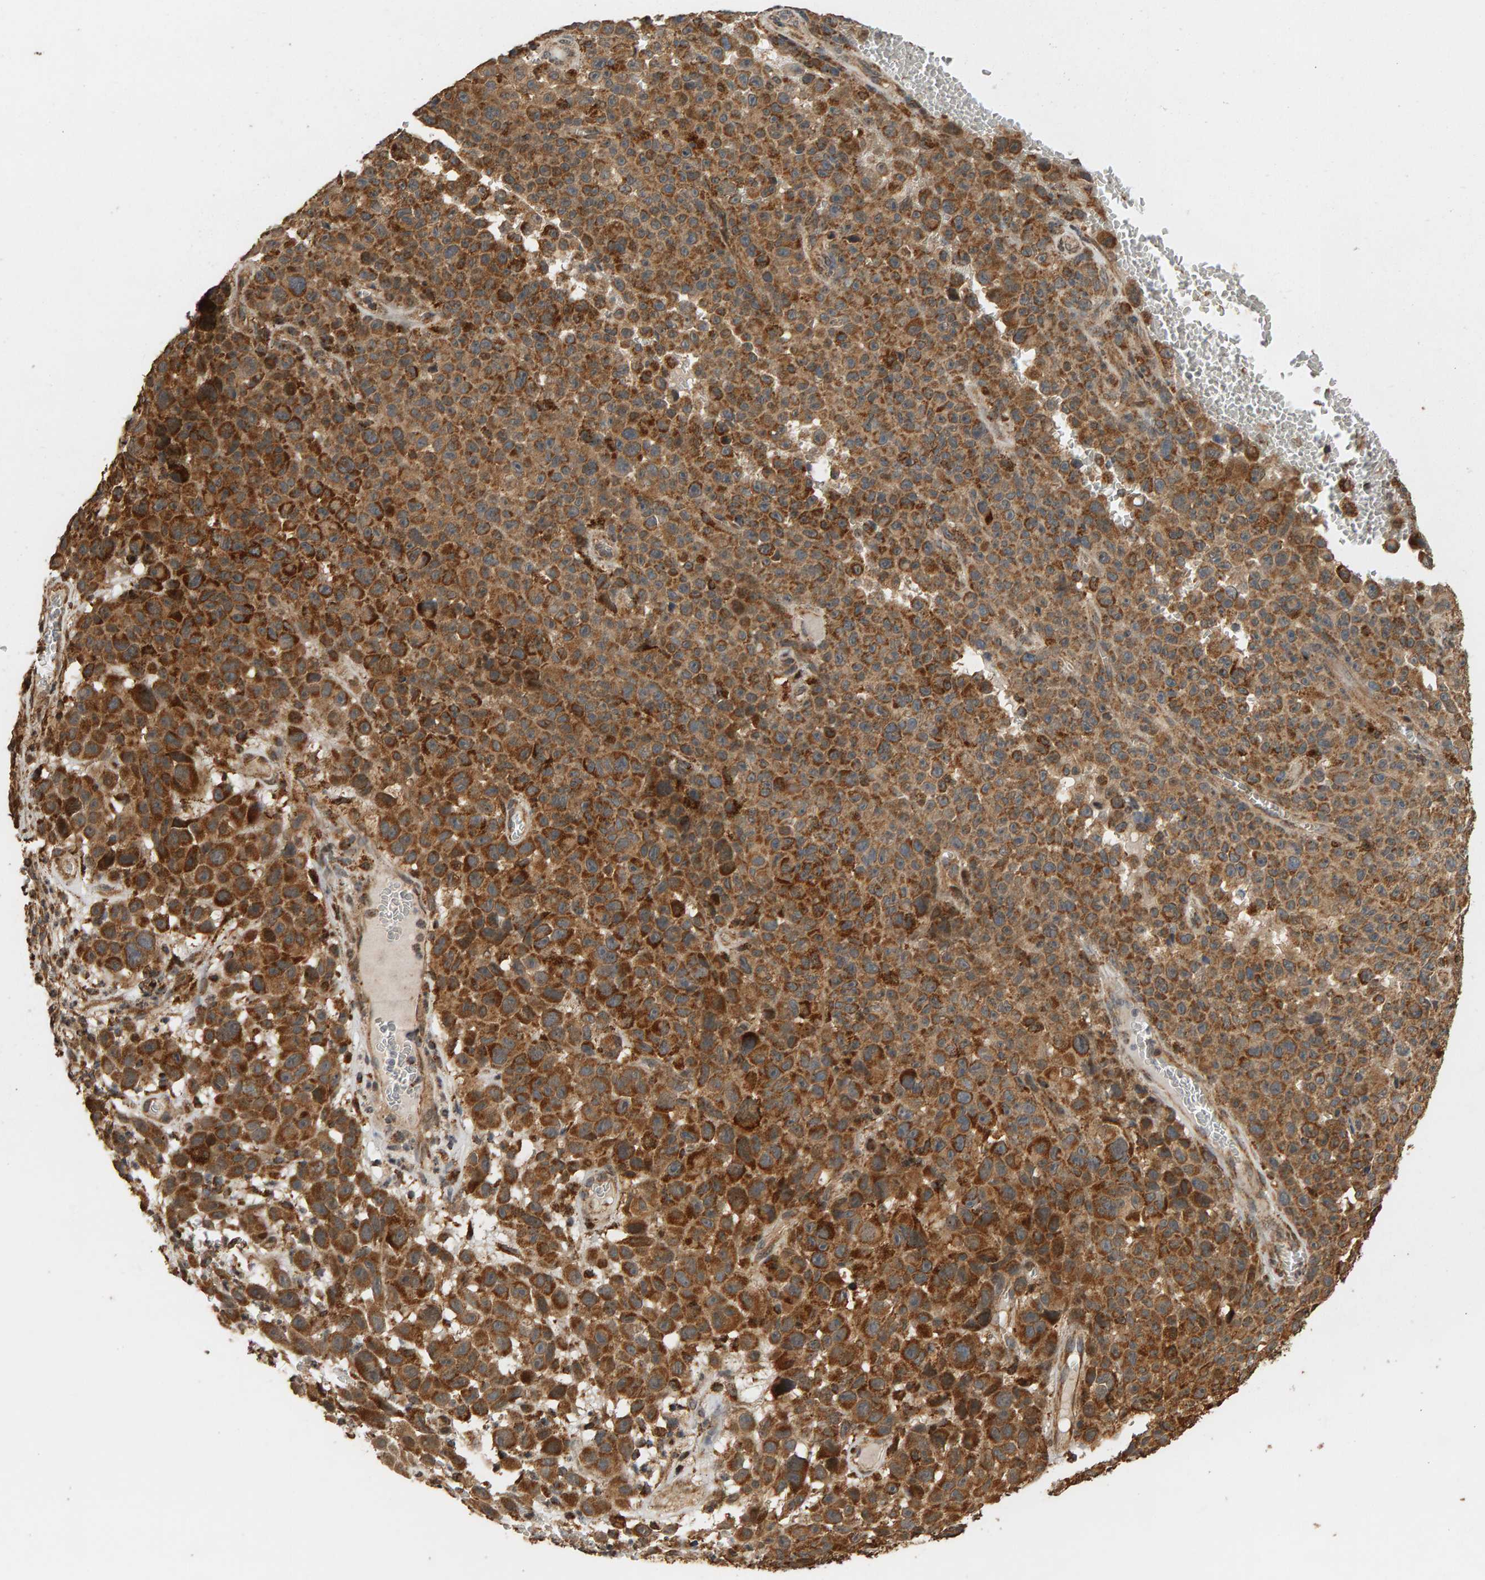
{"staining": {"intensity": "strong", "quantity": ">75%", "location": "cytoplasmic/membranous"}, "tissue": "melanoma", "cell_type": "Tumor cells", "image_type": "cancer", "snomed": [{"axis": "morphology", "description": "Malignant melanoma, NOS"}, {"axis": "topography", "description": "Skin"}], "caption": "Immunohistochemistry (DAB) staining of malignant melanoma demonstrates strong cytoplasmic/membranous protein positivity in about >75% of tumor cells.", "gene": "GSTK1", "patient": {"sex": "female", "age": 82}}